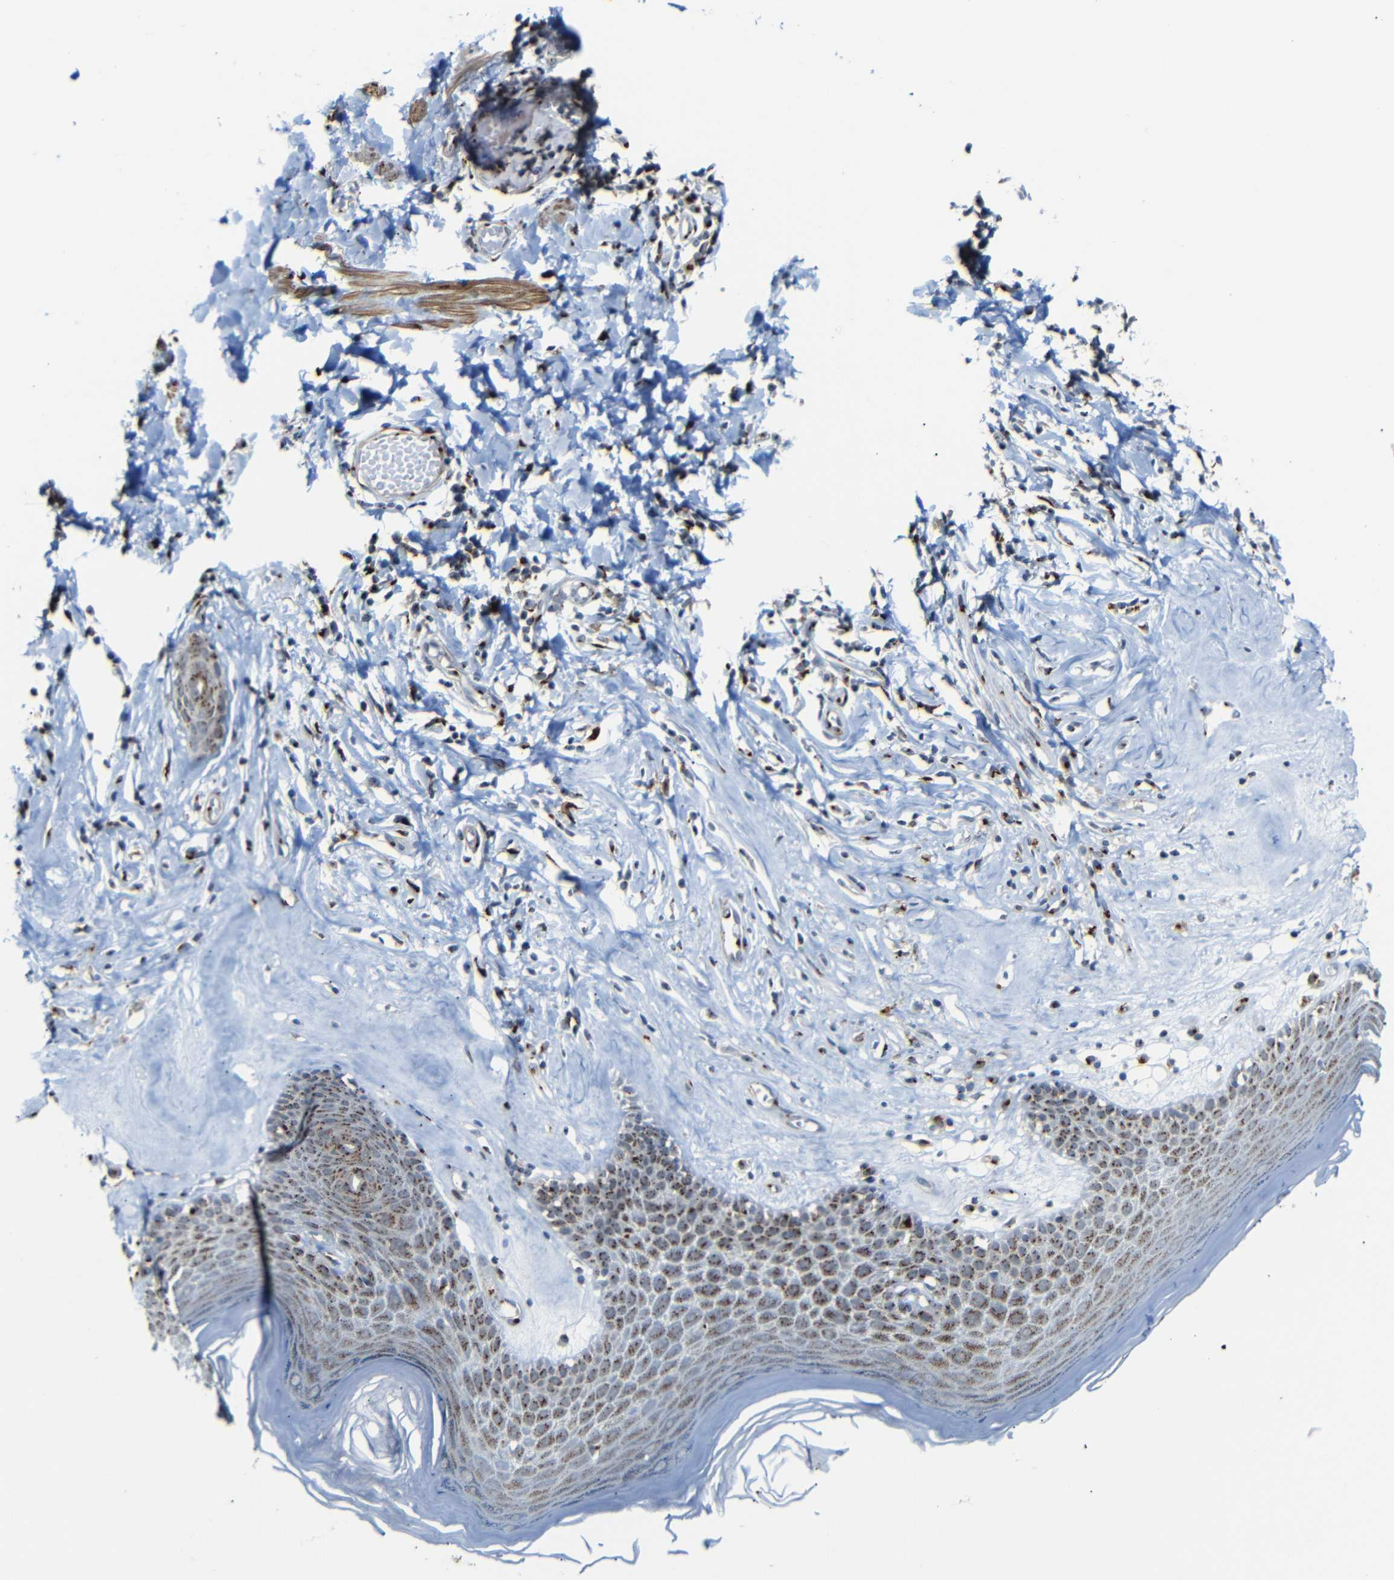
{"staining": {"intensity": "moderate", "quantity": "25%-75%", "location": "cytoplasmic/membranous"}, "tissue": "skin", "cell_type": "Epidermal cells", "image_type": "normal", "snomed": [{"axis": "morphology", "description": "Normal tissue, NOS"}, {"axis": "morphology", "description": "Inflammation, NOS"}, {"axis": "topography", "description": "Vulva"}], "caption": "A photomicrograph of skin stained for a protein shows moderate cytoplasmic/membranous brown staining in epidermal cells. Using DAB (3,3'-diaminobenzidine) (brown) and hematoxylin (blue) stains, captured at high magnification using brightfield microscopy.", "gene": "TGOLN2", "patient": {"sex": "female", "age": 84}}